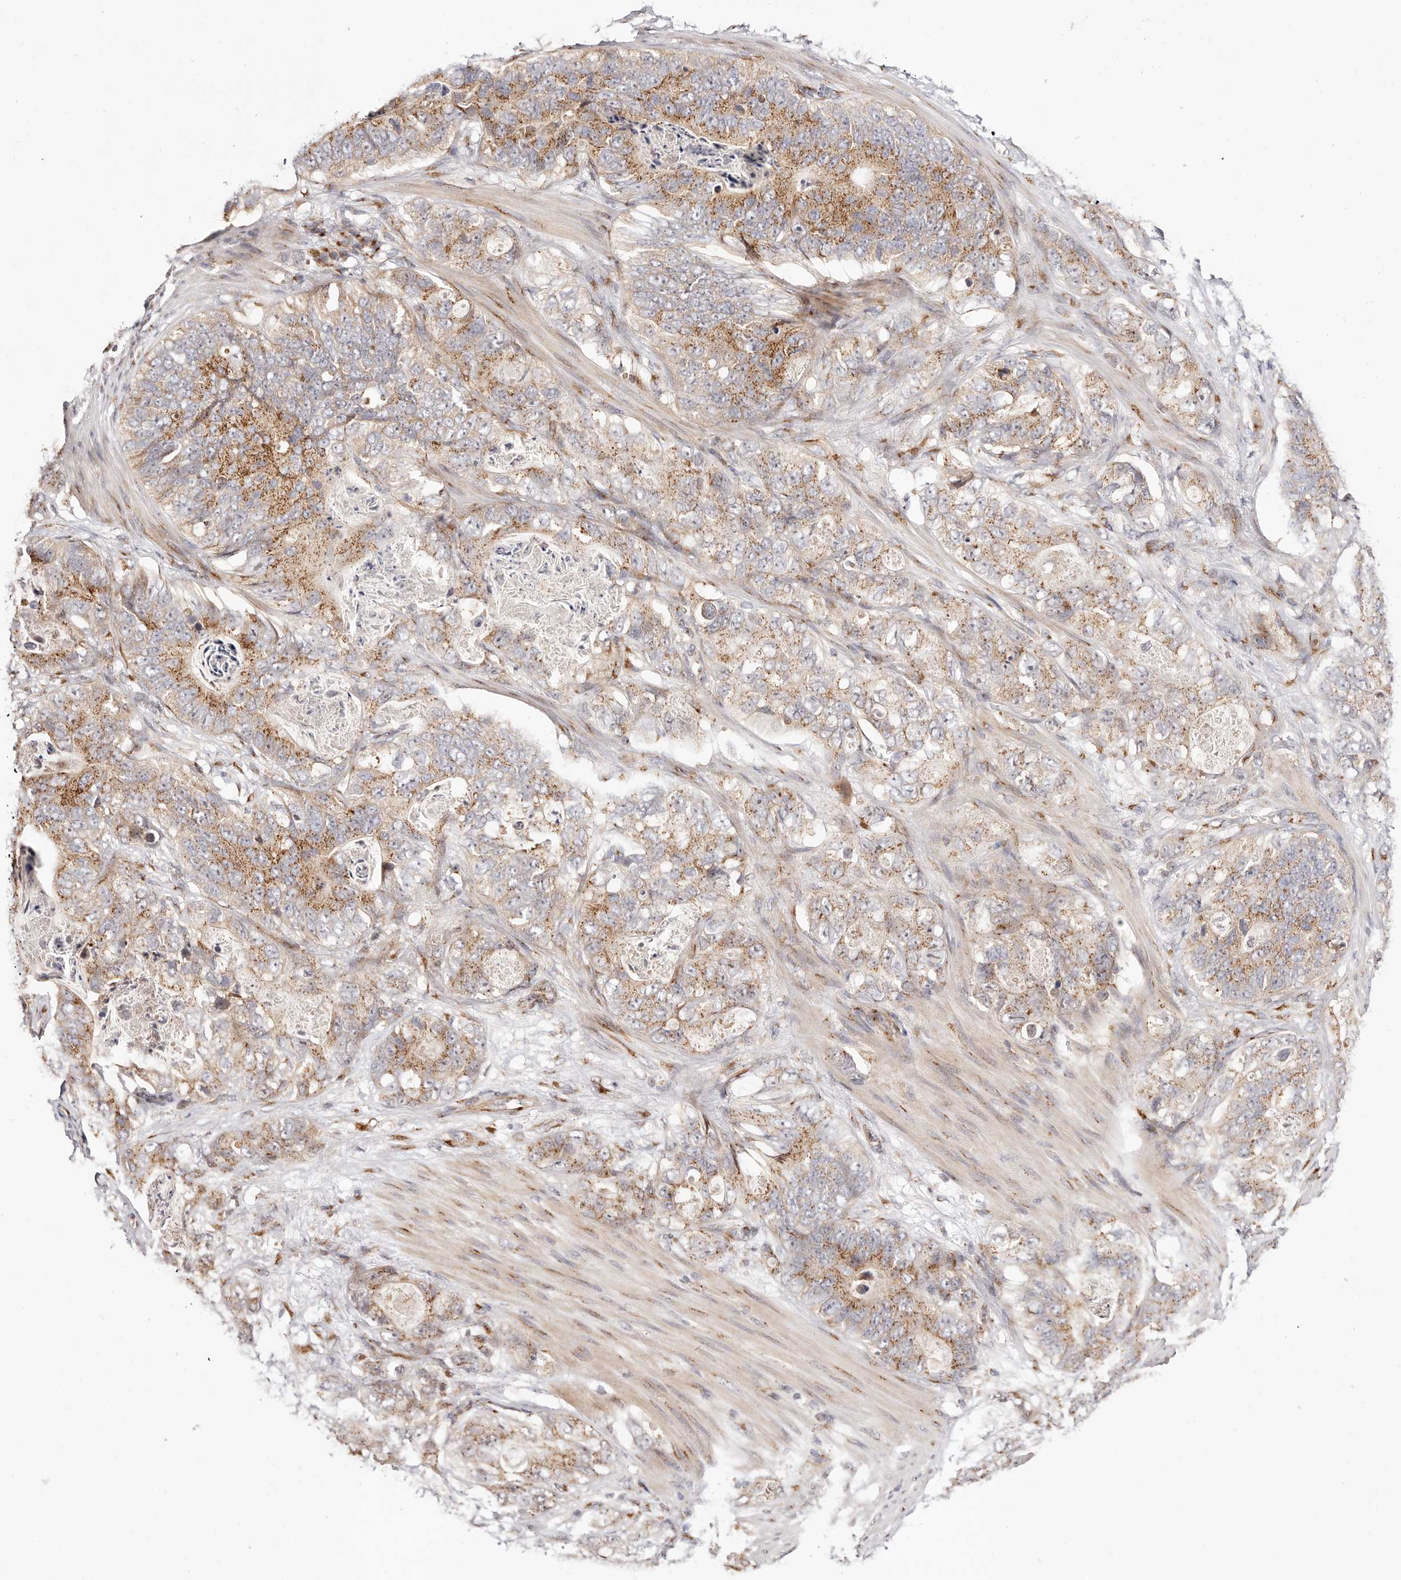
{"staining": {"intensity": "moderate", "quantity": ">75%", "location": "cytoplasmic/membranous"}, "tissue": "stomach cancer", "cell_type": "Tumor cells", "image_type": "cancer", "snomed": [{"axis": "morphology", "description": "Normal tissue, NOS"}, {"axis": "morphology", "description": "Adenocarcinoma, NOS"}, {"axis": "topography", "description": "Stomach"}], "caption": "Immunohistochemical staining of human adenocarcinoma (stomach) shows medium levels of moderate cytoplasmic/membranous expression in approximately >75% of tumor cells.", "gene": "MAPK6", "patient": {"sex": "female", "age": 89}}